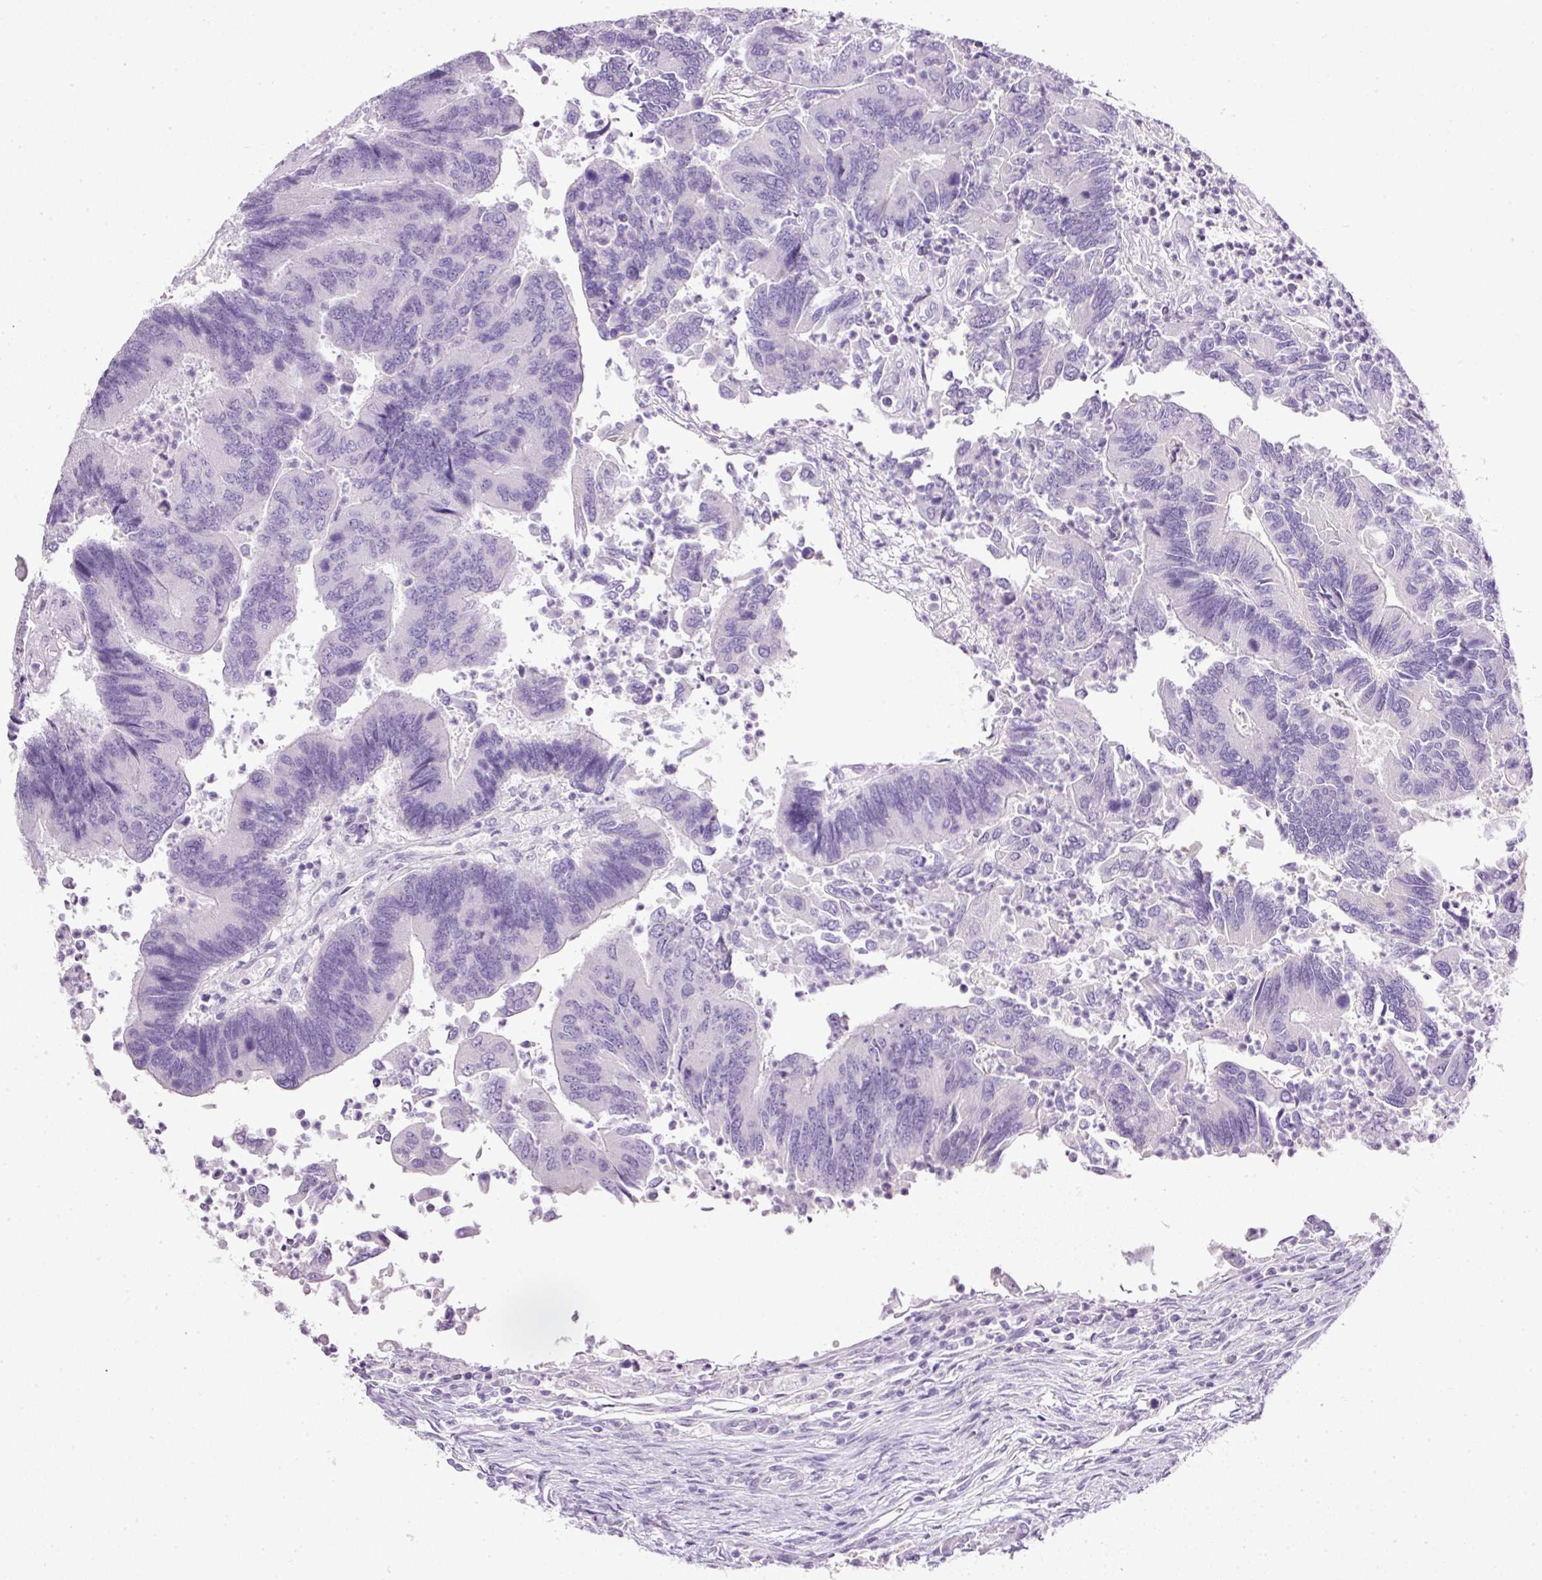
{"staining": {"intensity": "negative", "quantity": "none", "location": "none"}, "tissue": "colorectal cancer", "cell_type": "Tumor cells", "image_type": "cancer", "snomed": [{"axis": "morphology", "description": "Adenocarcinoma, NOS"}, {"axis": "topography", "description": "Colon"}], "caption": "Colorectal cancer (adenocarcinoma) stained for a protein using IHC displays no staining tumor cells.", "gene": "BSND", "patient": {"sex": "female", "age": 67}}